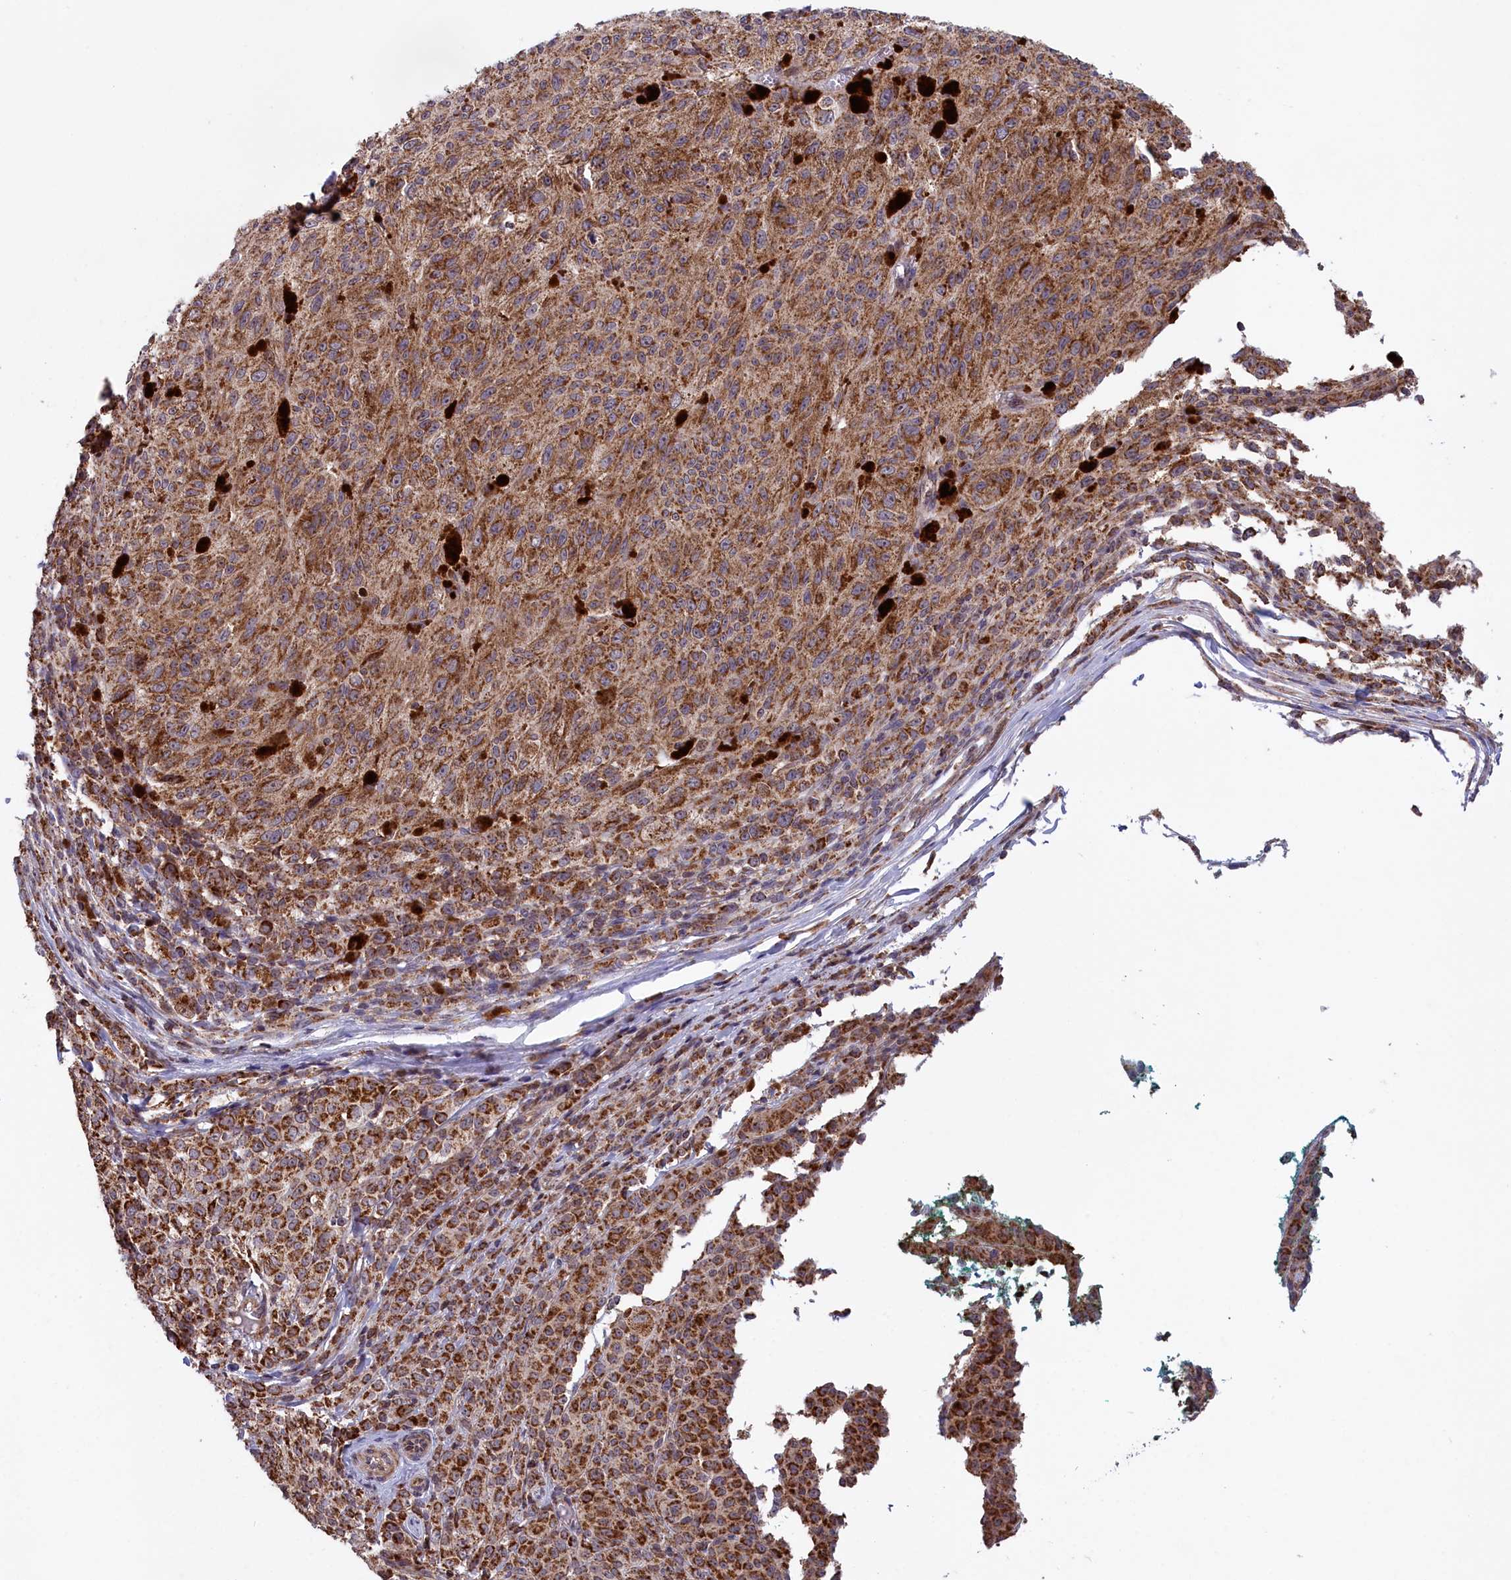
{"staining": {"intensity": "moderate", "quantity": ">75%", "location": "cytoplasmic/membranous"}, "tissue": "melanoma", "cell_type": "Tumor cells", "image_type": "cancer", "snomed": [{"axis": "morphology", "description": "Malignant melanoma, NOS"}, {"axis": "topography", "description": "Skin"}], "caption": "Immunohistochemistry (IHC) (DAB (3,3'-diaminobenzidine)) staining of melanoma demonstrates moderate cytoplasmic/membranous protein positivity in approximately >75% of tumor cells.", "gene": "TIMM44", "patient": {"sex": "female", "age": 52}}